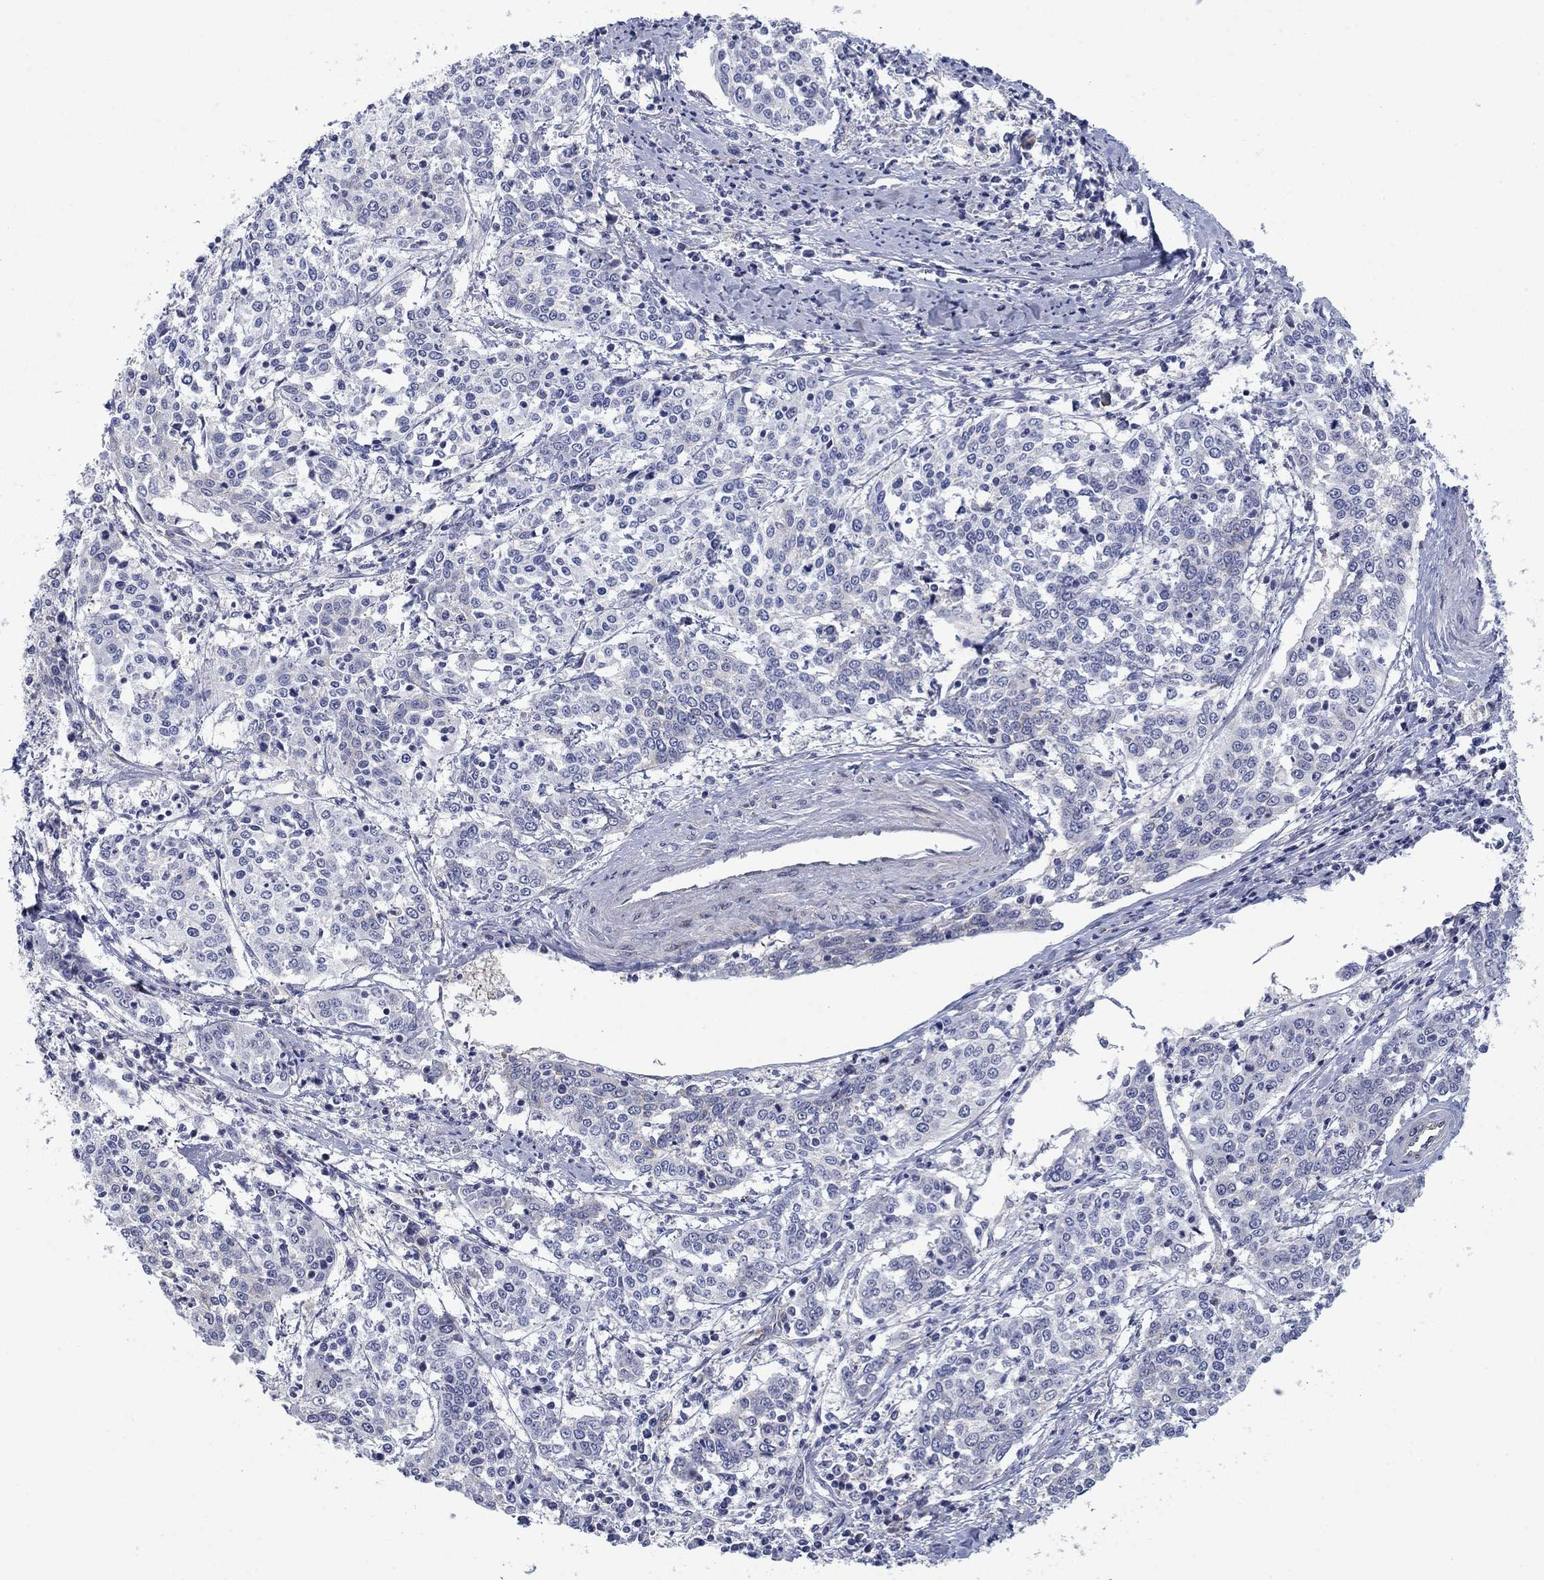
{"staining": {"intensity": "negative", "quantity": "none", "location": "none"}, "tissue": "cervical cancer", "cell_type": "Tumor cells", "image_type": "cancer", "snomed": [{"axis": "morphology", "description": "Squamous cell carcinoma, NOS"}, {"axis": "topography", "description": "Cervix"}], "caption": "Tumor cells are negative for protein expression in human cervical cancer (squamous cell carcinoma).", "gene": "FXR1", "patient": {"sex": "female", "age": 41}}